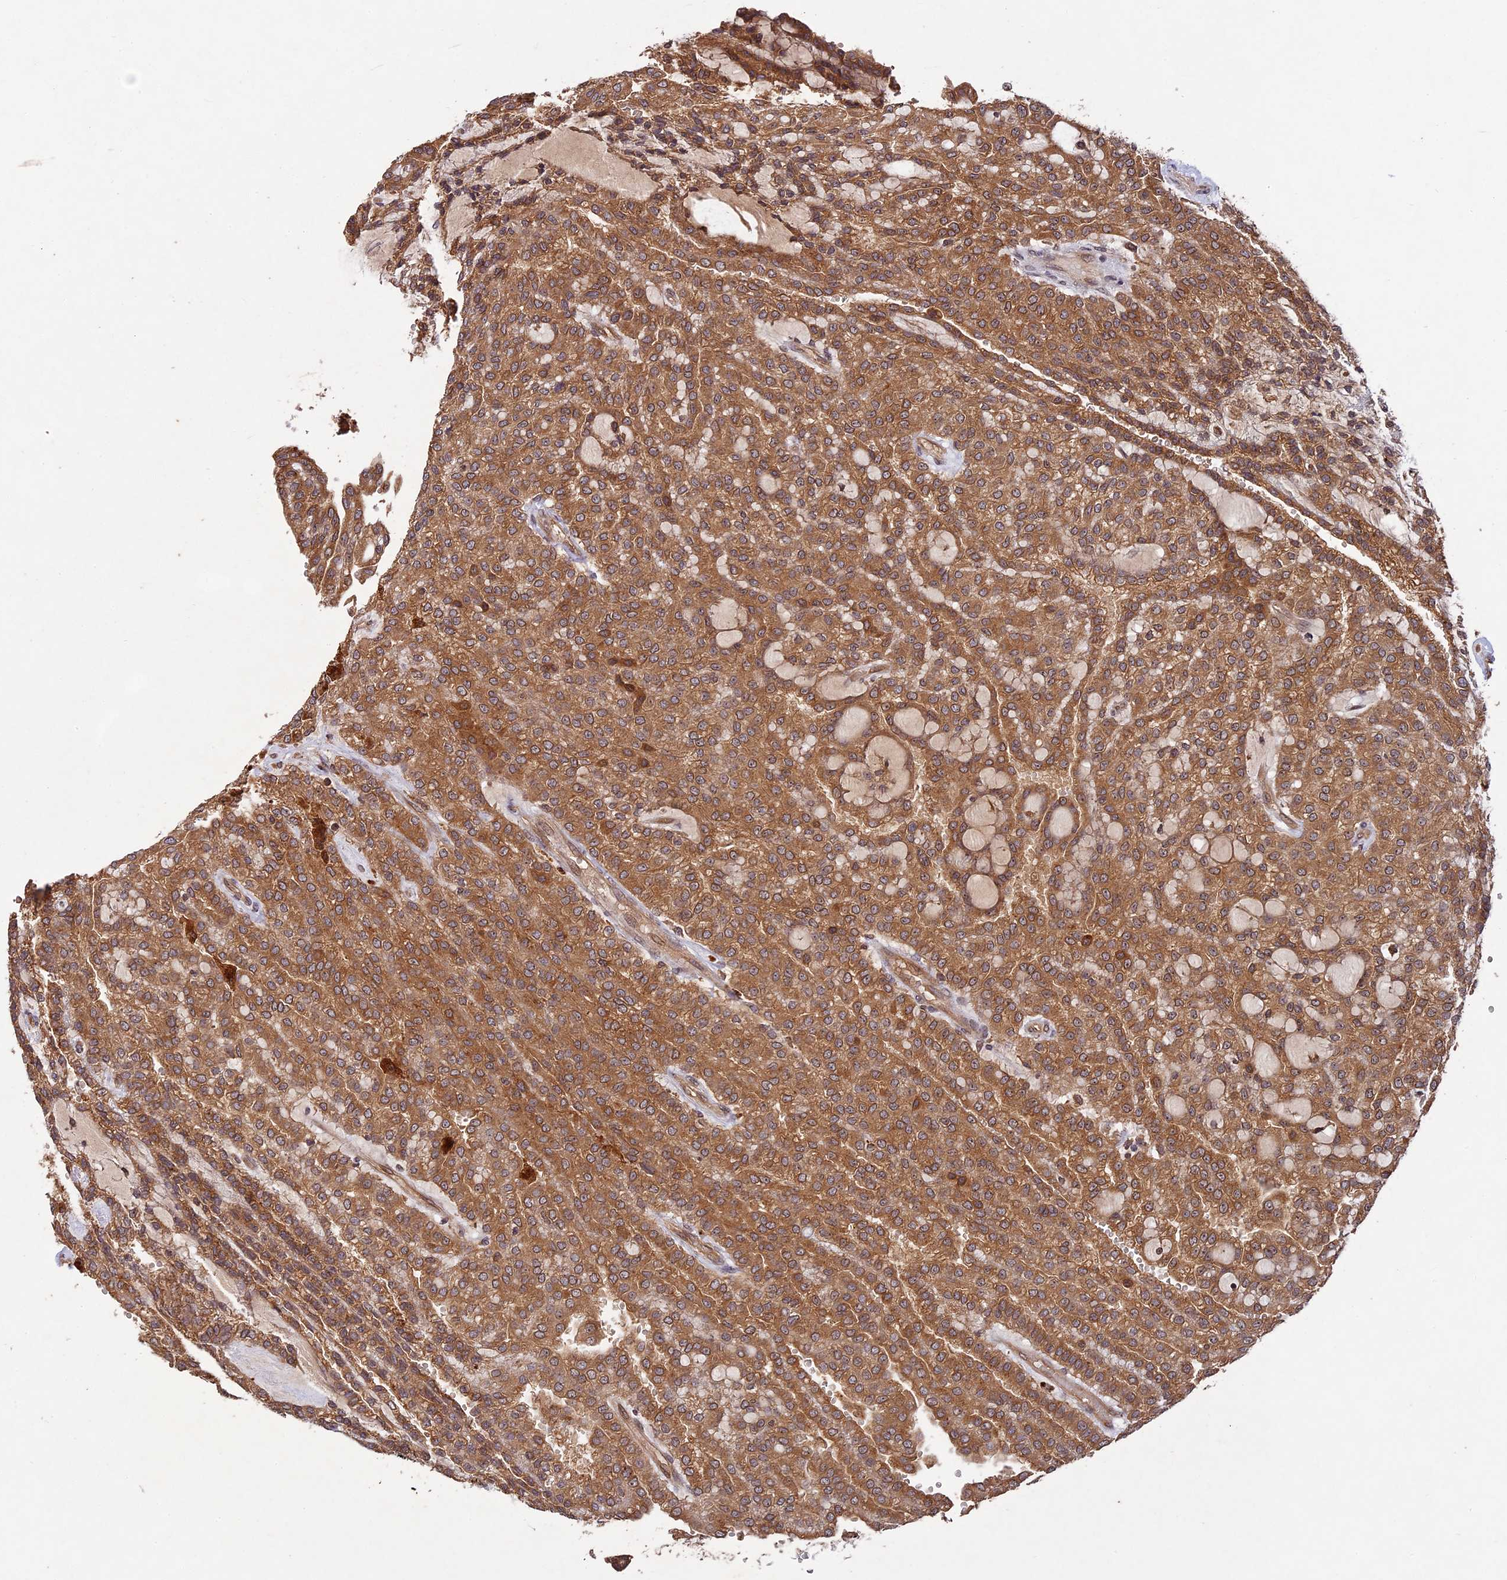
{"staining": {"intensity": "moderate", "quantity": ">75%", "location": "cytoplasmic/membranous"}, "tissue": "renal cancer", "cell_type": "Tumor cells", "image_type": "cancer", "snomed": [{"axis": "morphology", "description": "Adenocarcinoma, NOS"}, {"axis": "topography", "description": "Kidney"}], "caption": "This photomicrograph shows immunohistochemistry (IHC) staining of renal cancer (adenocarcinoma), with medium moderate cytoplasmic/membranous expression in approximately >75% of tumor cells.", "gene": "CHAC1", "patient": {"sex": "male", "age": 63}}